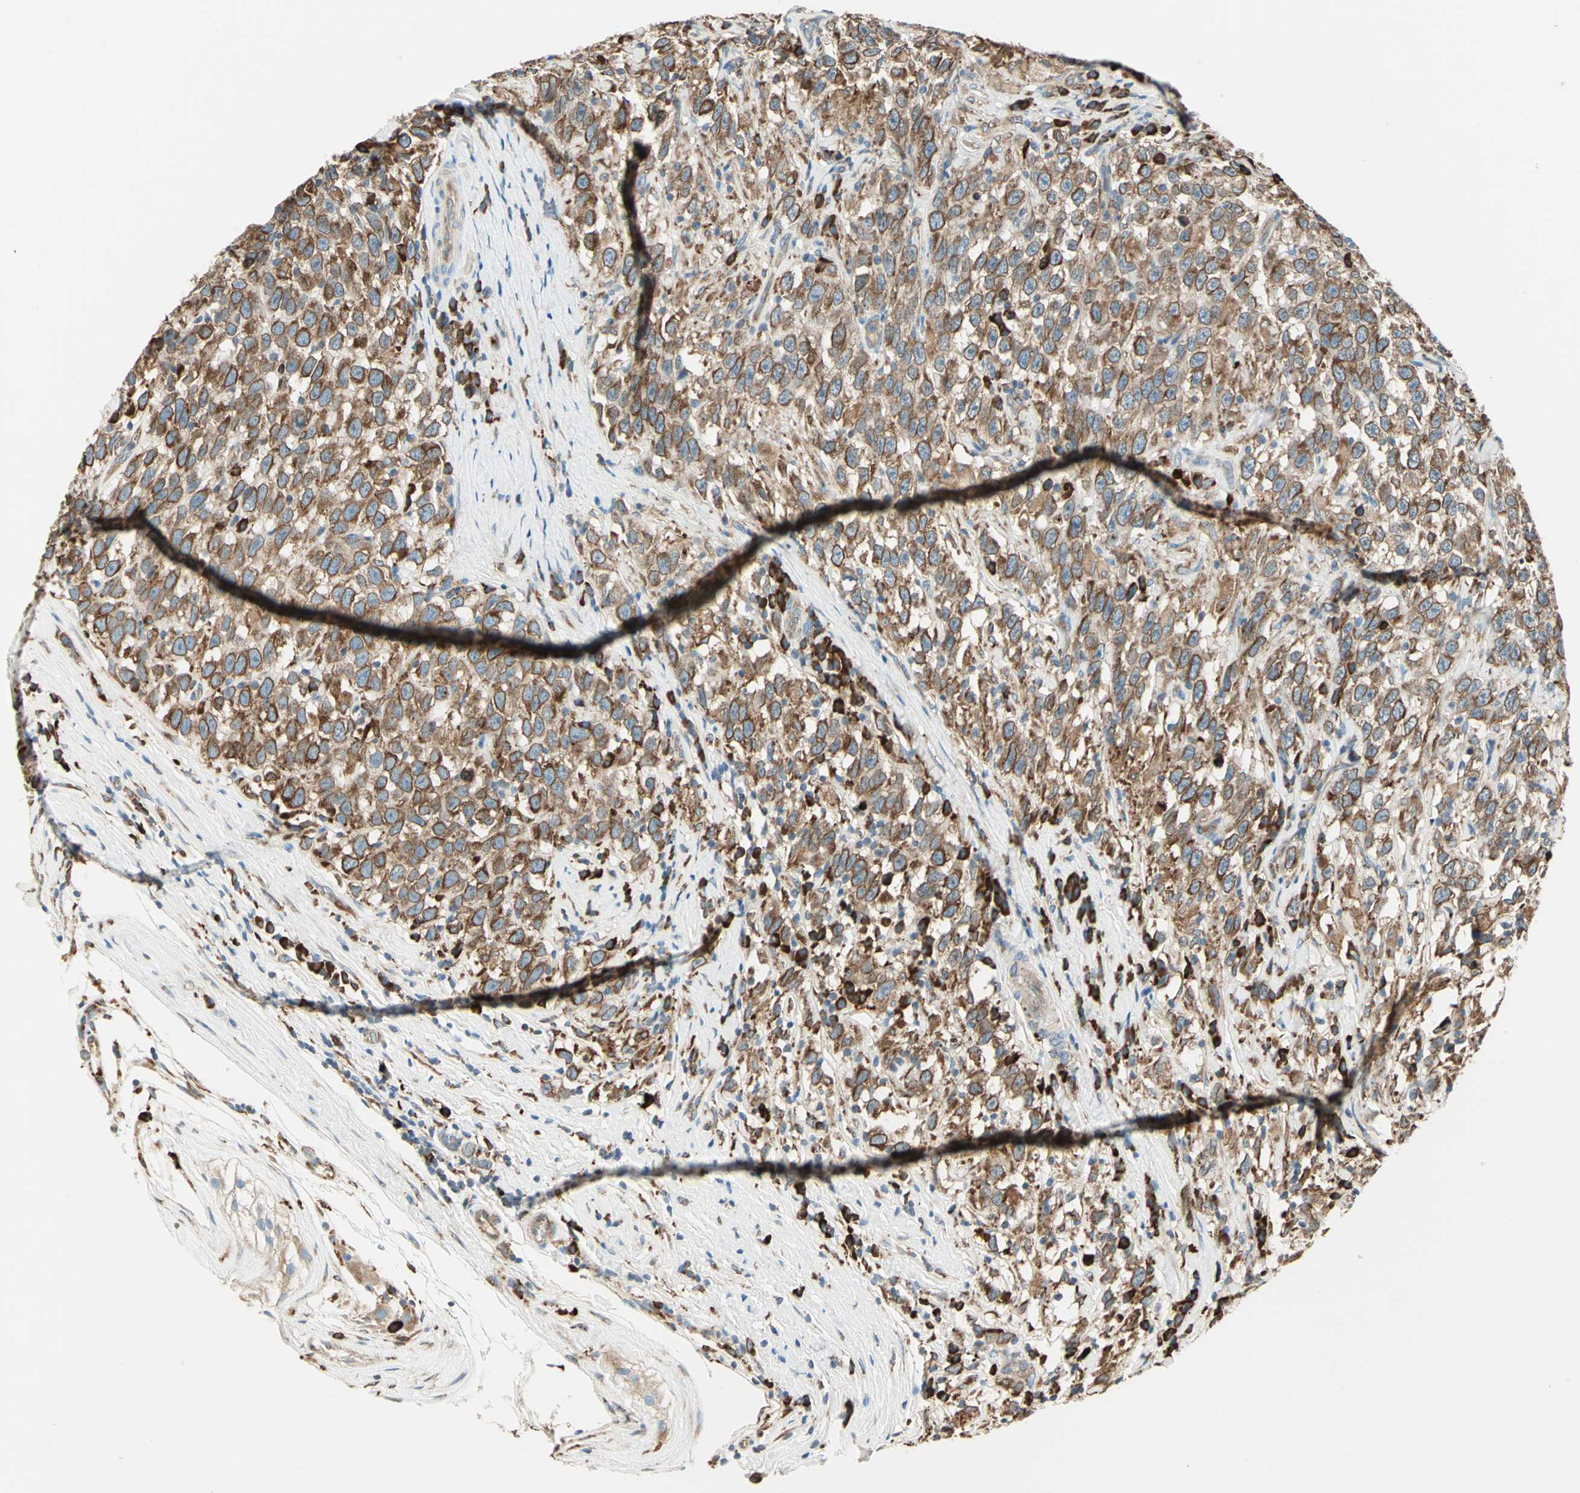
{"staining": {"intensity": "moderate", "quantity": ">75%", "location": "cytoplasmic/membranous"}, "tissue": "testis cancer", "cell_type": "Tumor cells", "image_type": "cancer", "snomed": [{"axis": "morphology", "description": "Seminoma, NOS"}, {"axis": "topography", "description": "Testis"}], "caption": "Immunohistochemistry image of testis cancer (seminoma) stained for a protein (brown), which demonstrates medium levels of moderate cytoplasmic/membranous positivity in approximately >75% of tumor cells.", "gene": "PDIA4", "patient": {"sex": "male", "age": 41}}